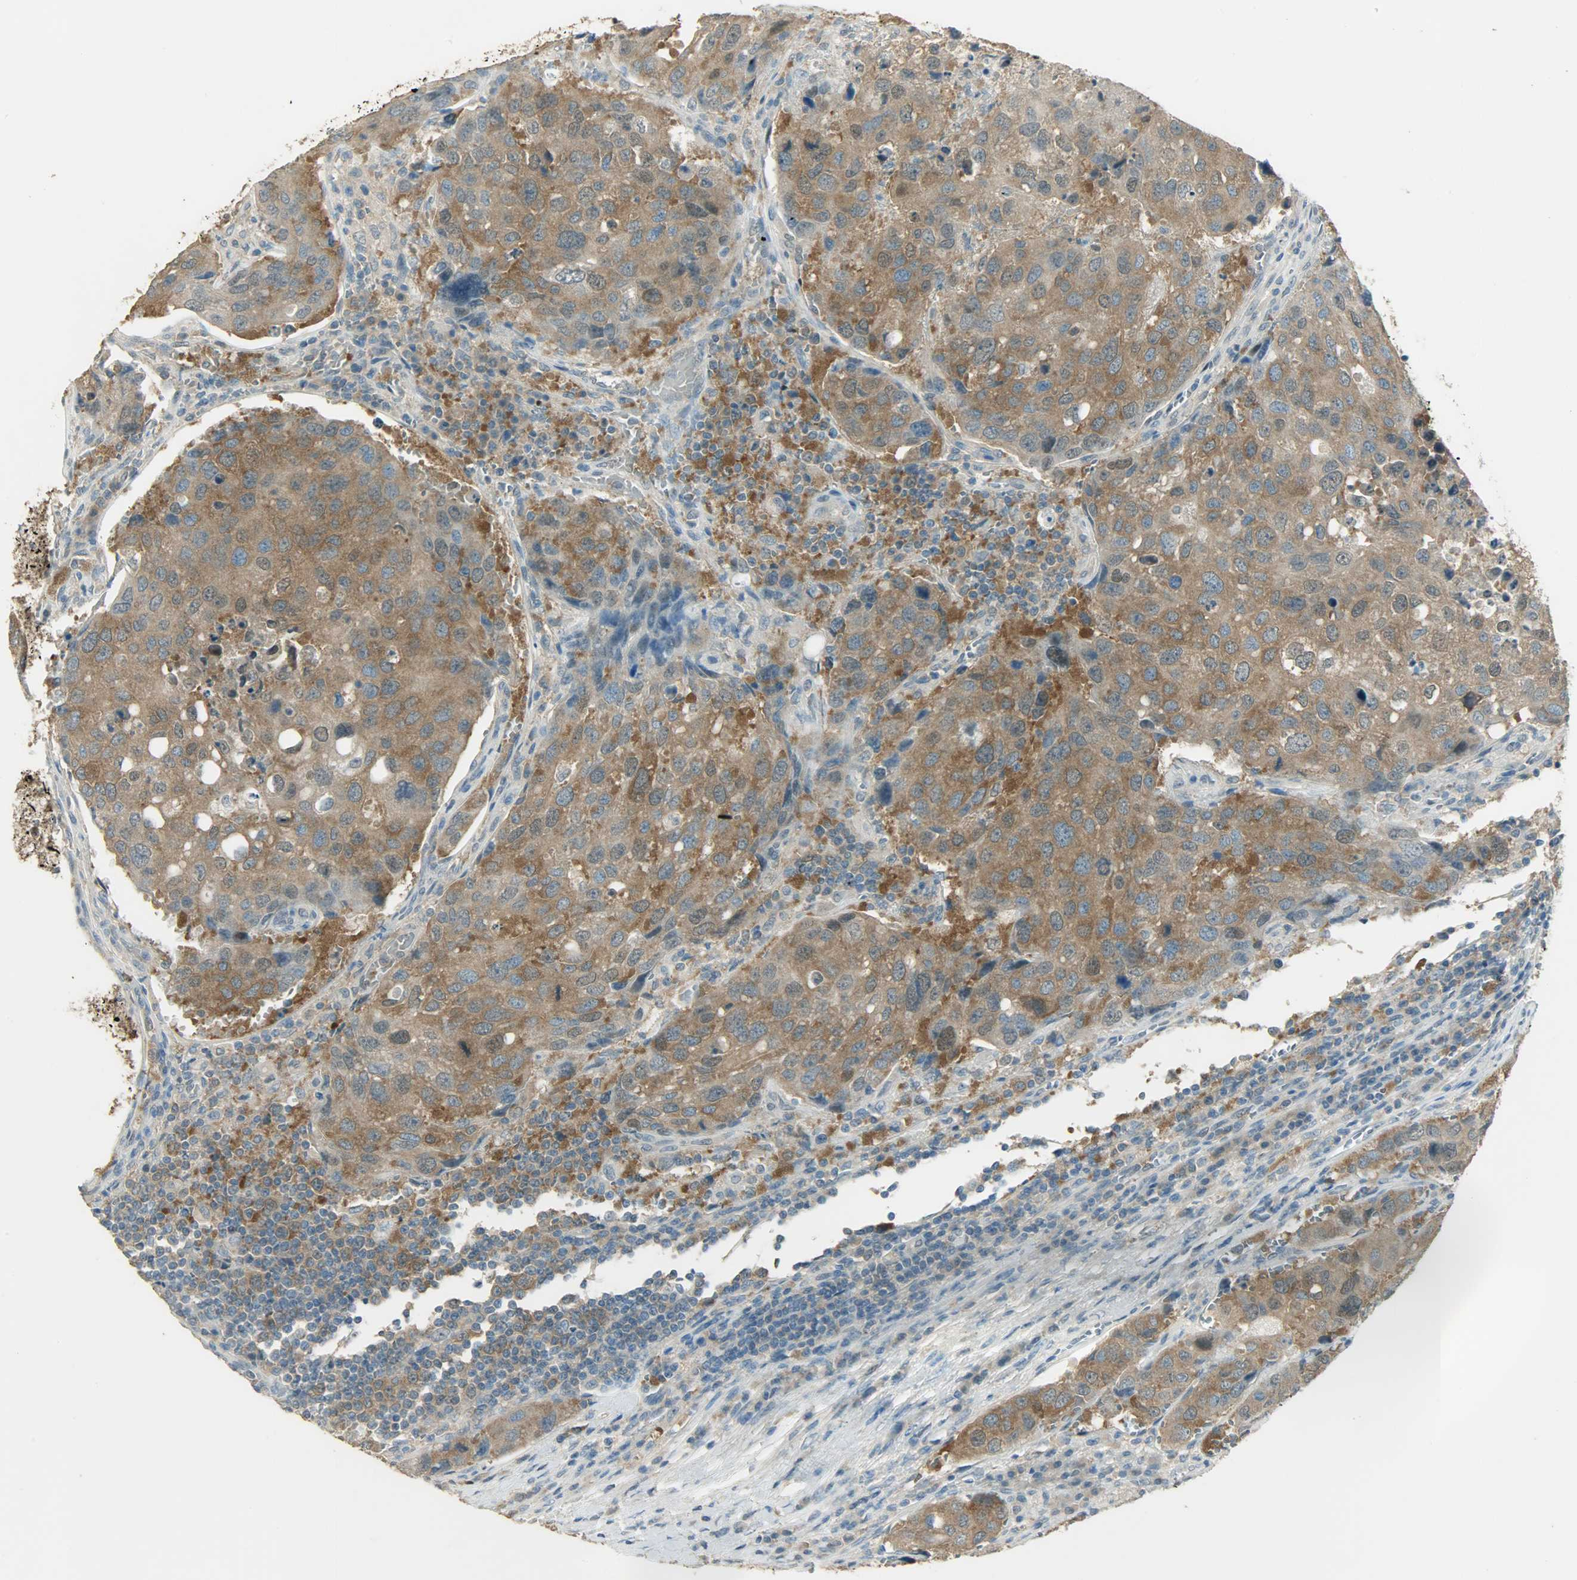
{"staining": {"intensity": "moderate", "quantity": ">75%", "location": "cytoplasmic/membranous"}, "tissue": "urothelial cancer", "cell_type": "Tumor cells", "image_type": "cancer", "snomed": [{"axis": "morphology", "description": "Urothelial carcinoma, High grade"}, {"axis": "topography", "description": "Lymph node"}, {"axis": "topography", "description": "Urinary bladder"}], "caption": "Protein positivity by IHC demonstrates moderate cytoplasmic/membranous staining in approximately >75% of tumor cells in urothelial carcinoma (high-grade).", "gene": "PRMT5", "patient": {"sex": "male", "age": 51}}